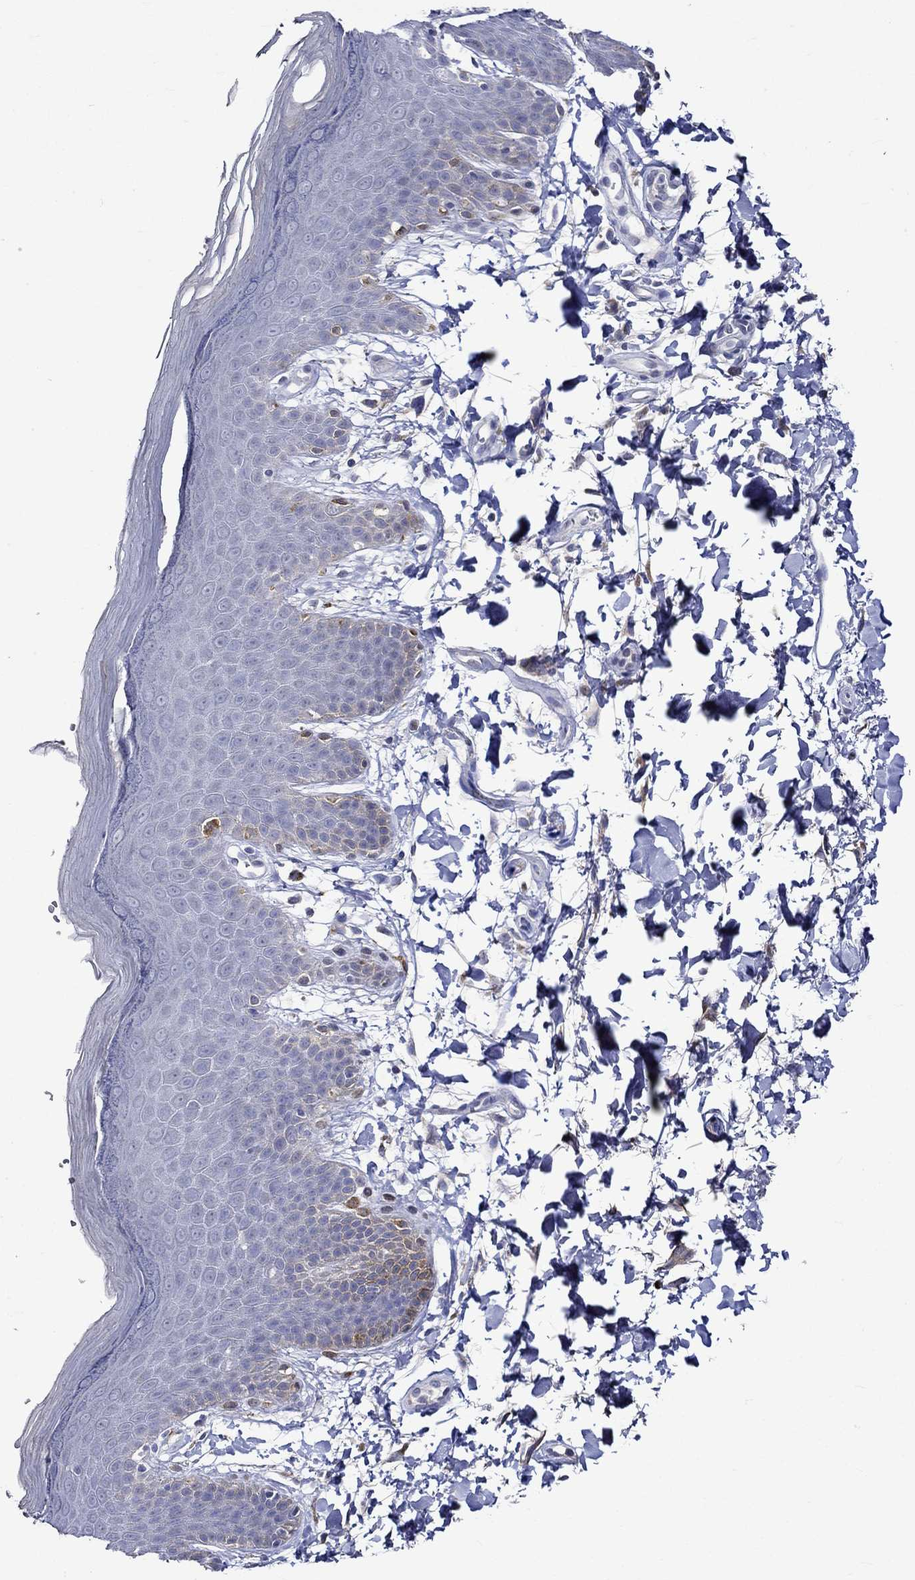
{"staining": {"intensity": "weak", "quantity": "25%-75%", "location": "cytoplasmic/membranous"}, "tissue": "skin", "cell_type": "Epidermal cells", "image_type": "normal", "snomed": [{"axis": "morphology", "description": "Normal tissue, NOS"}, {"axis": "topography", "description": "Anal"}], "caption": "This is an image of immunohistochemistry staining of normal skin, which shows weak expression in the cytoplasmic/membranous of epidermal cells.", "gene": "CRYAB", "patient": {"sex": "male", "age": 53}}